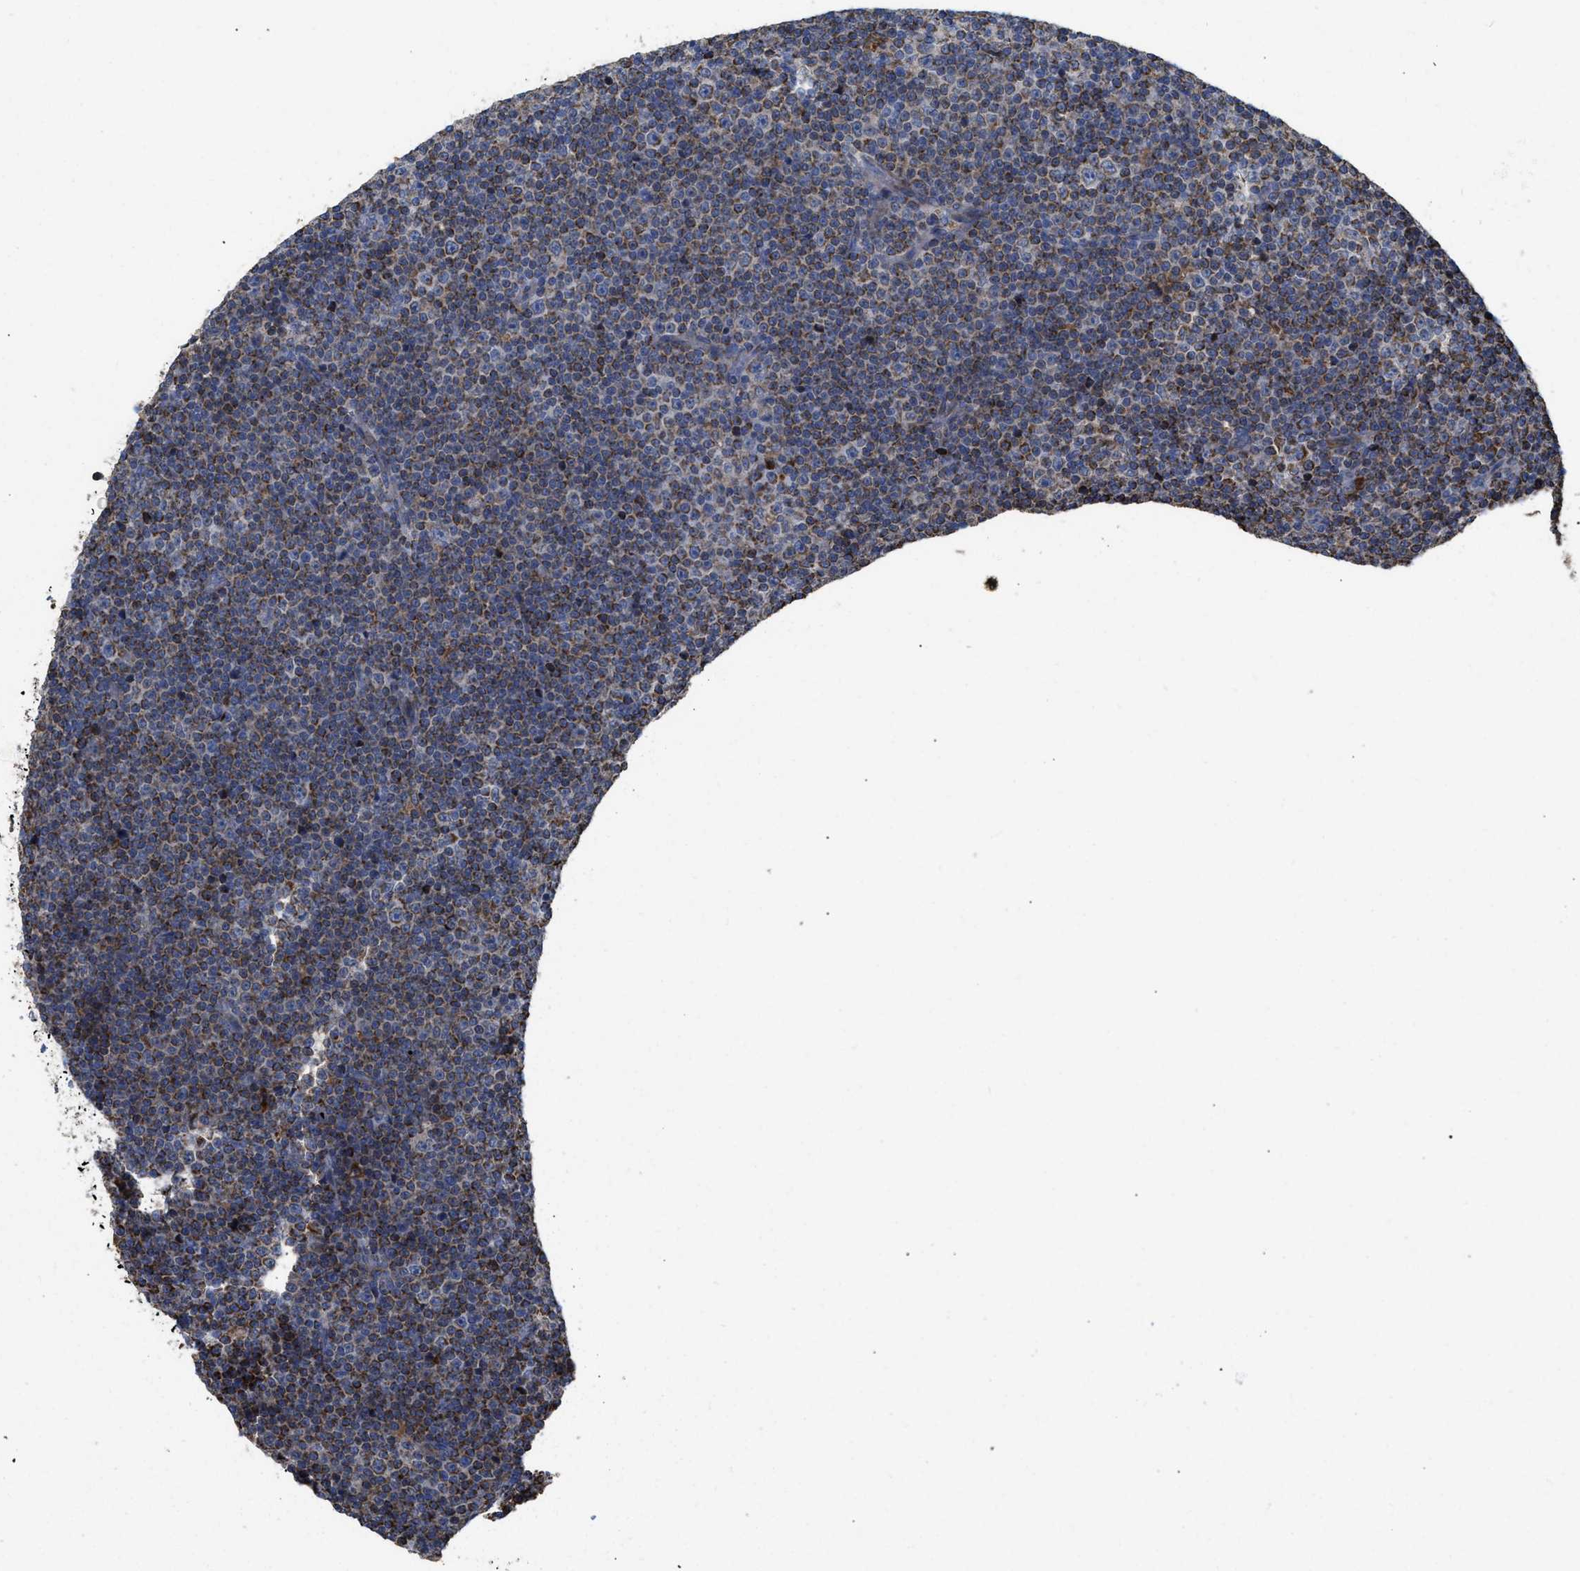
{"staining": {"intensity": "strong", "quantity": ">75%", "location": "cytoplasmic/membranous"}, "tissue": "lymphoma", "cell_type": "Tumor cells", "image_type": "cancer", "snomed": [{"axis": "morphology", "description": "Malignant lymphoma, non-Hodgkin's type, Low grade"}, {"axis": "topography", "description": "Lymph node"}], "caption": "Protein staining by immunohistochemistry (IHC) reveals strong cytoplasmic/membranous positivity in about >75% of tumor cells in low-grade malignant lymphoma, non-Hodgkin's type.", "gene": "AK2", "patient": {"sex": "female", "age": 67}}